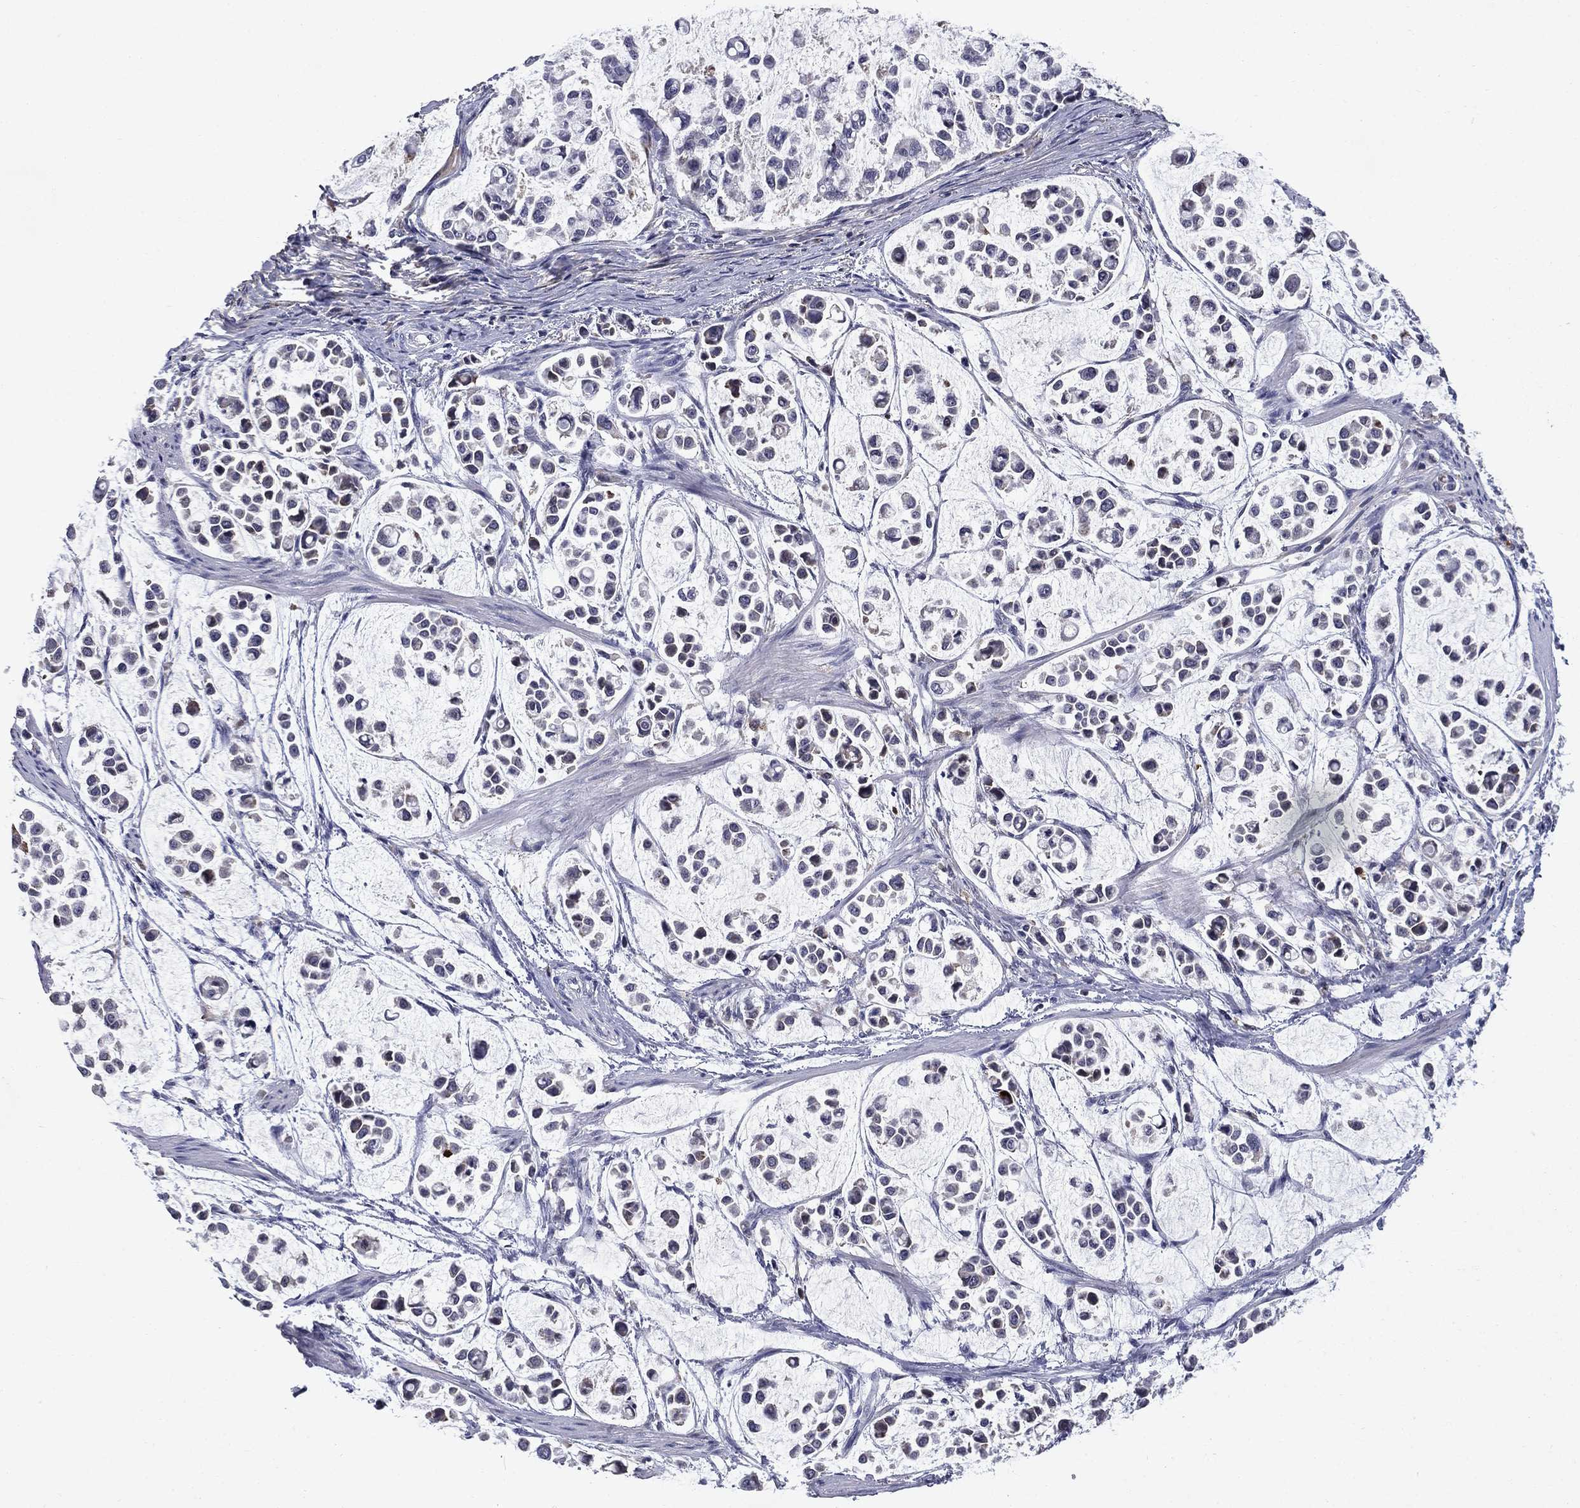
{"staining": {"intensity": "negative", "quantity": "none", "location": "none"}, "tissue": "stomach cancer", "cell_type": "Tumor cells", "image_type": "cancer", "snomed": [{"axis": "morphology", "description": "Adenocarcinoma, NOS"}, {"axis": "topography", "description": "Stomach"}], "caption": "Tumor cells are negative for protein expression in human stomach cancer (adenocarcinoma). Nuclei are stained in blue.", "gene": "ECM1", "patient": {"sex": "male", "age": 82}}